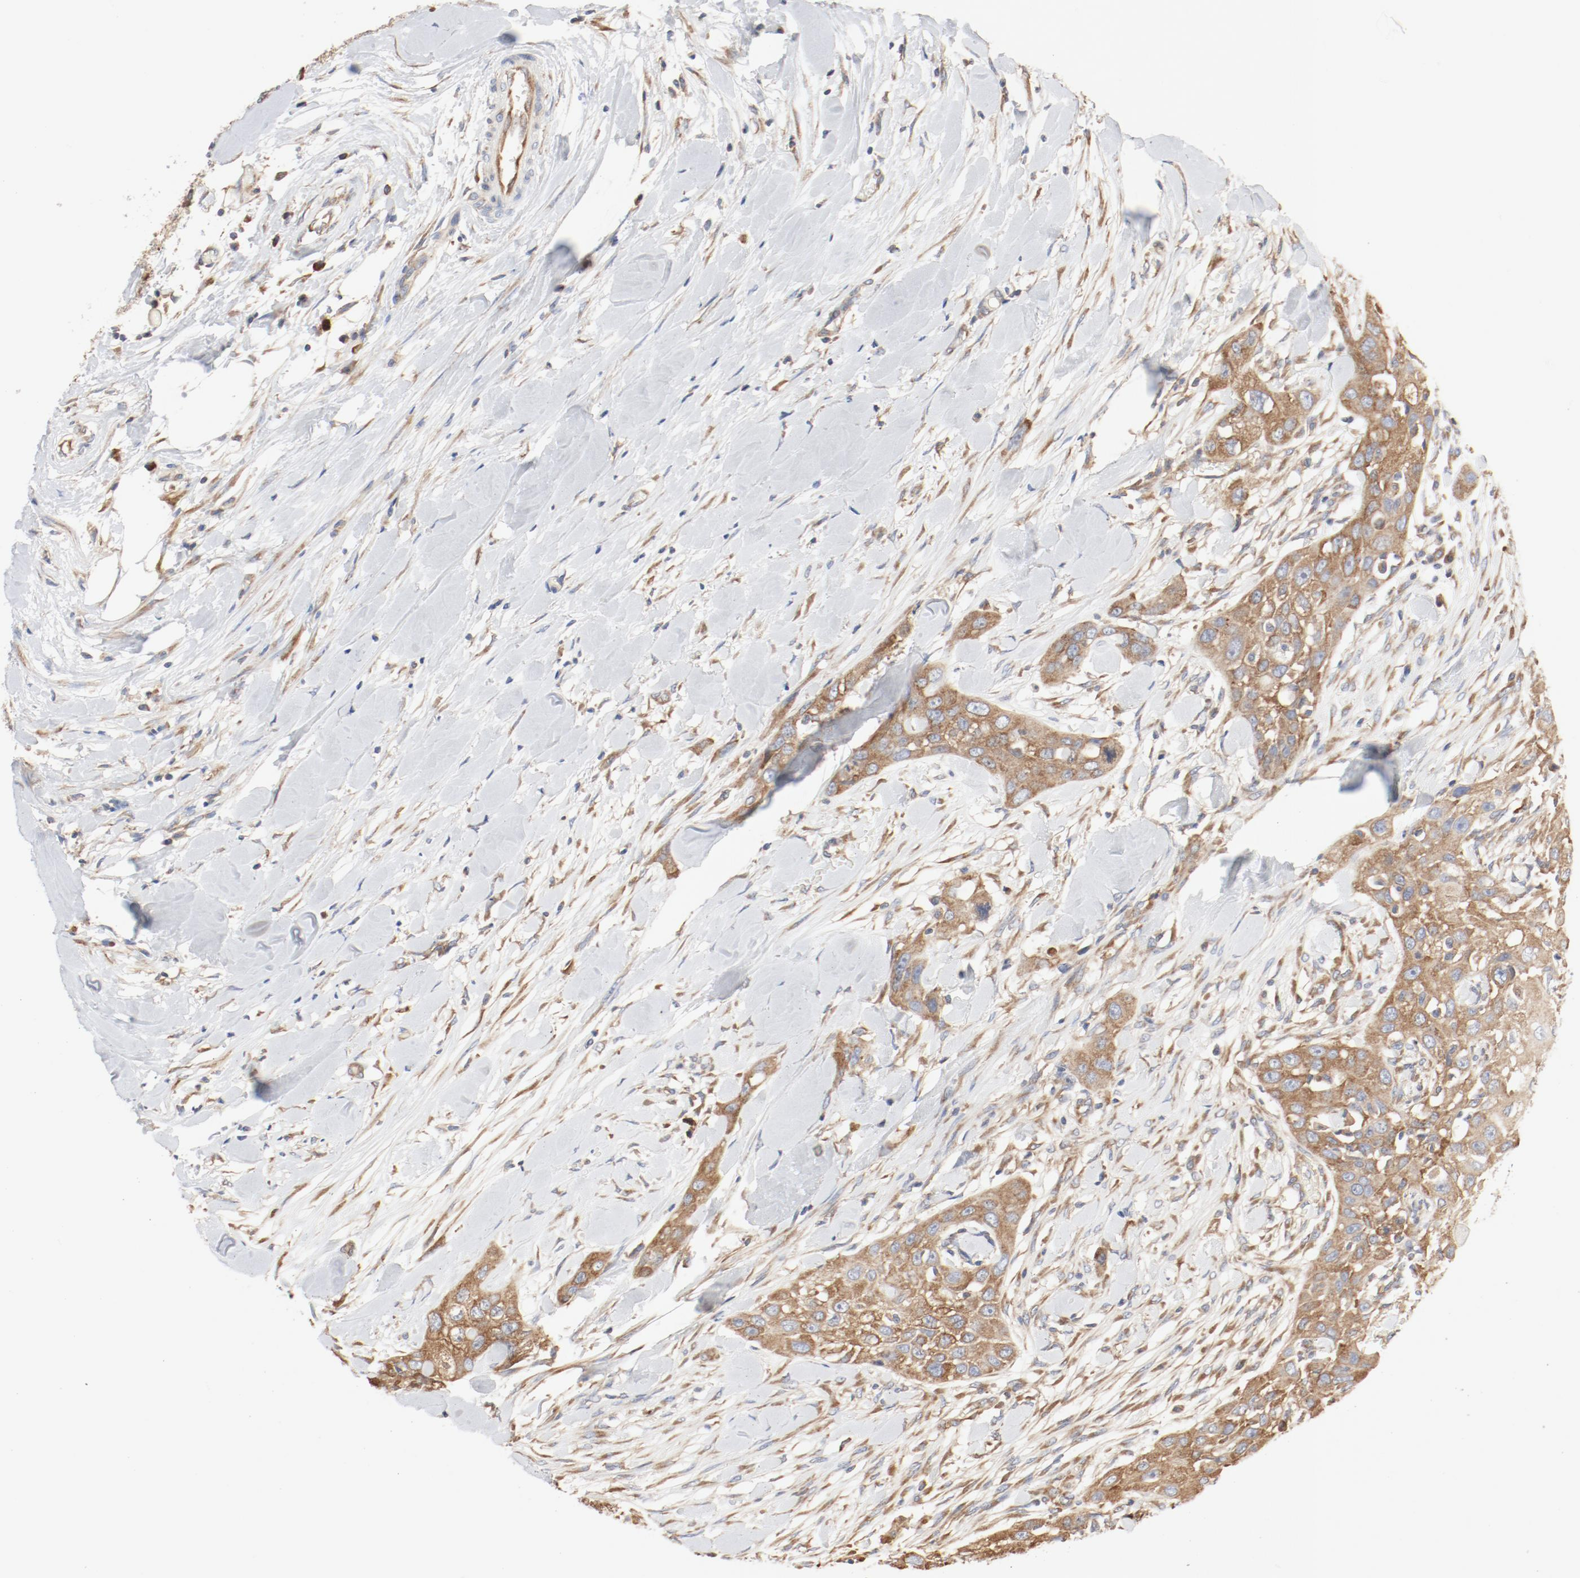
{"staining": {"intensity": "moderate", "quantity": ">75%", "location": "cytoplasmic/membranous"}, "tissue": "head and neck cancer", "cell_type": "Tumor cells", "image_type": "cancer", "snomed": [{"axis": "morphology", "description": "Neoplasm, malignant, NOS"}, {"axis": "topography", "description": "Salivary gland"}, {"axis": "topography", "description": "Head-Neck"}], "caption": "Immunohistochemistry photomicrograph of head and neck neoplasm (malignant) stained for a protein (brown), which exhibits medium levels of moderate cytoplasmic/membranous staining in approximately >75% of tumor cells.", "gene": "RPS6", "patient": {"sex": "male", "age": 43}}